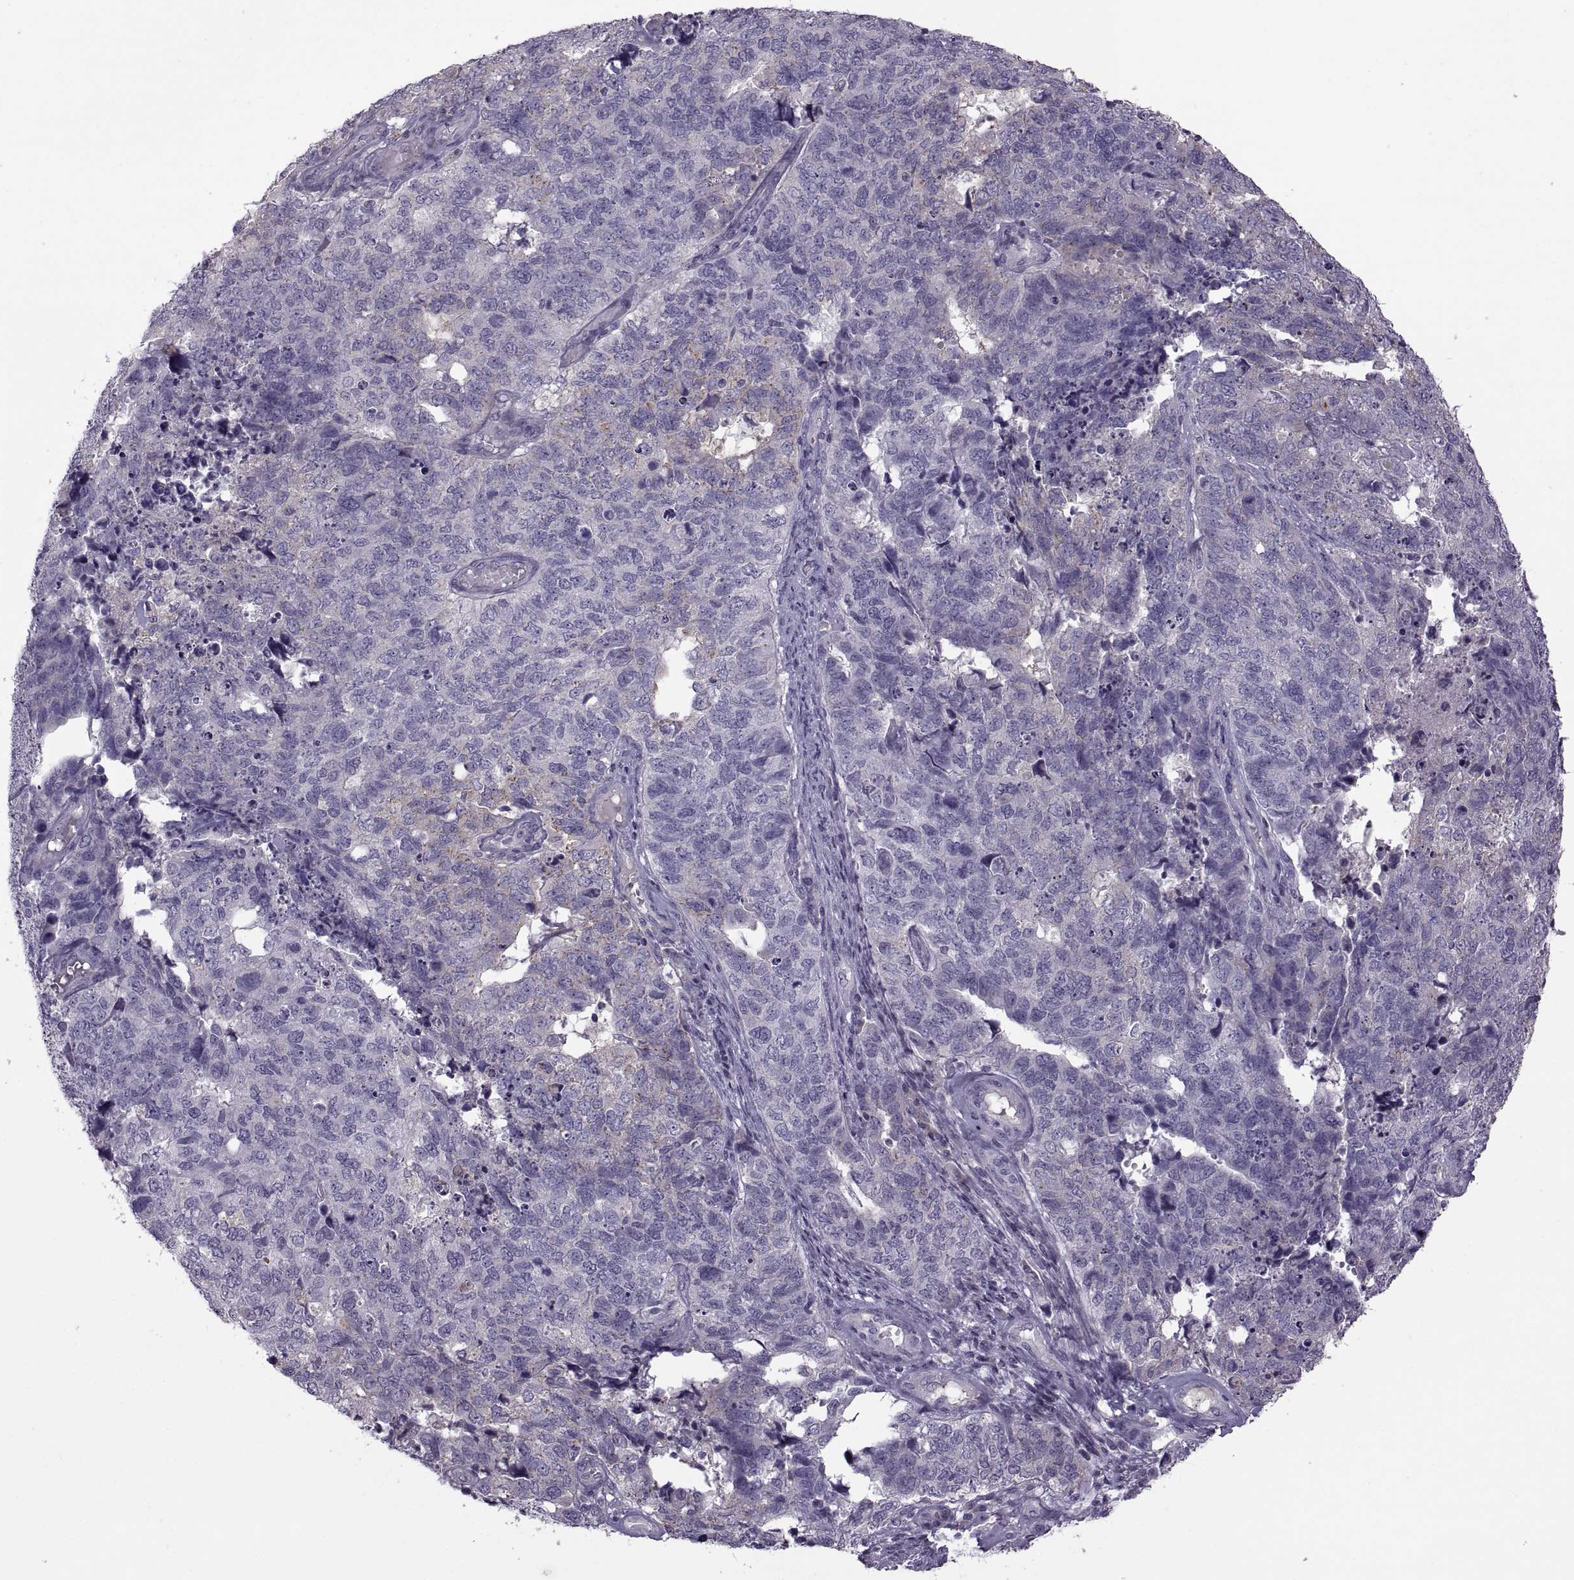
{"staining": {"intensity": "weak", "quantity": "<25%", "location": "cytoplasmic/membranous"}, "tissue": "cervical cancer", "cell_type": "Tumor cells", "image_type": "cancer", "snomed": [{"axis": "morphology", "description": "Squamous cell carcinoma, NOS"}, {"axis": "topography", "description": "Cervix"}], "caption": "This is an immunohistochemistry (IHC) image of human cervical cancer (squamous cell carcinoma). There is no expression in tumor cells.", "gene": "RSPH6A", "patient": {"sex": "female", "age": 63}}